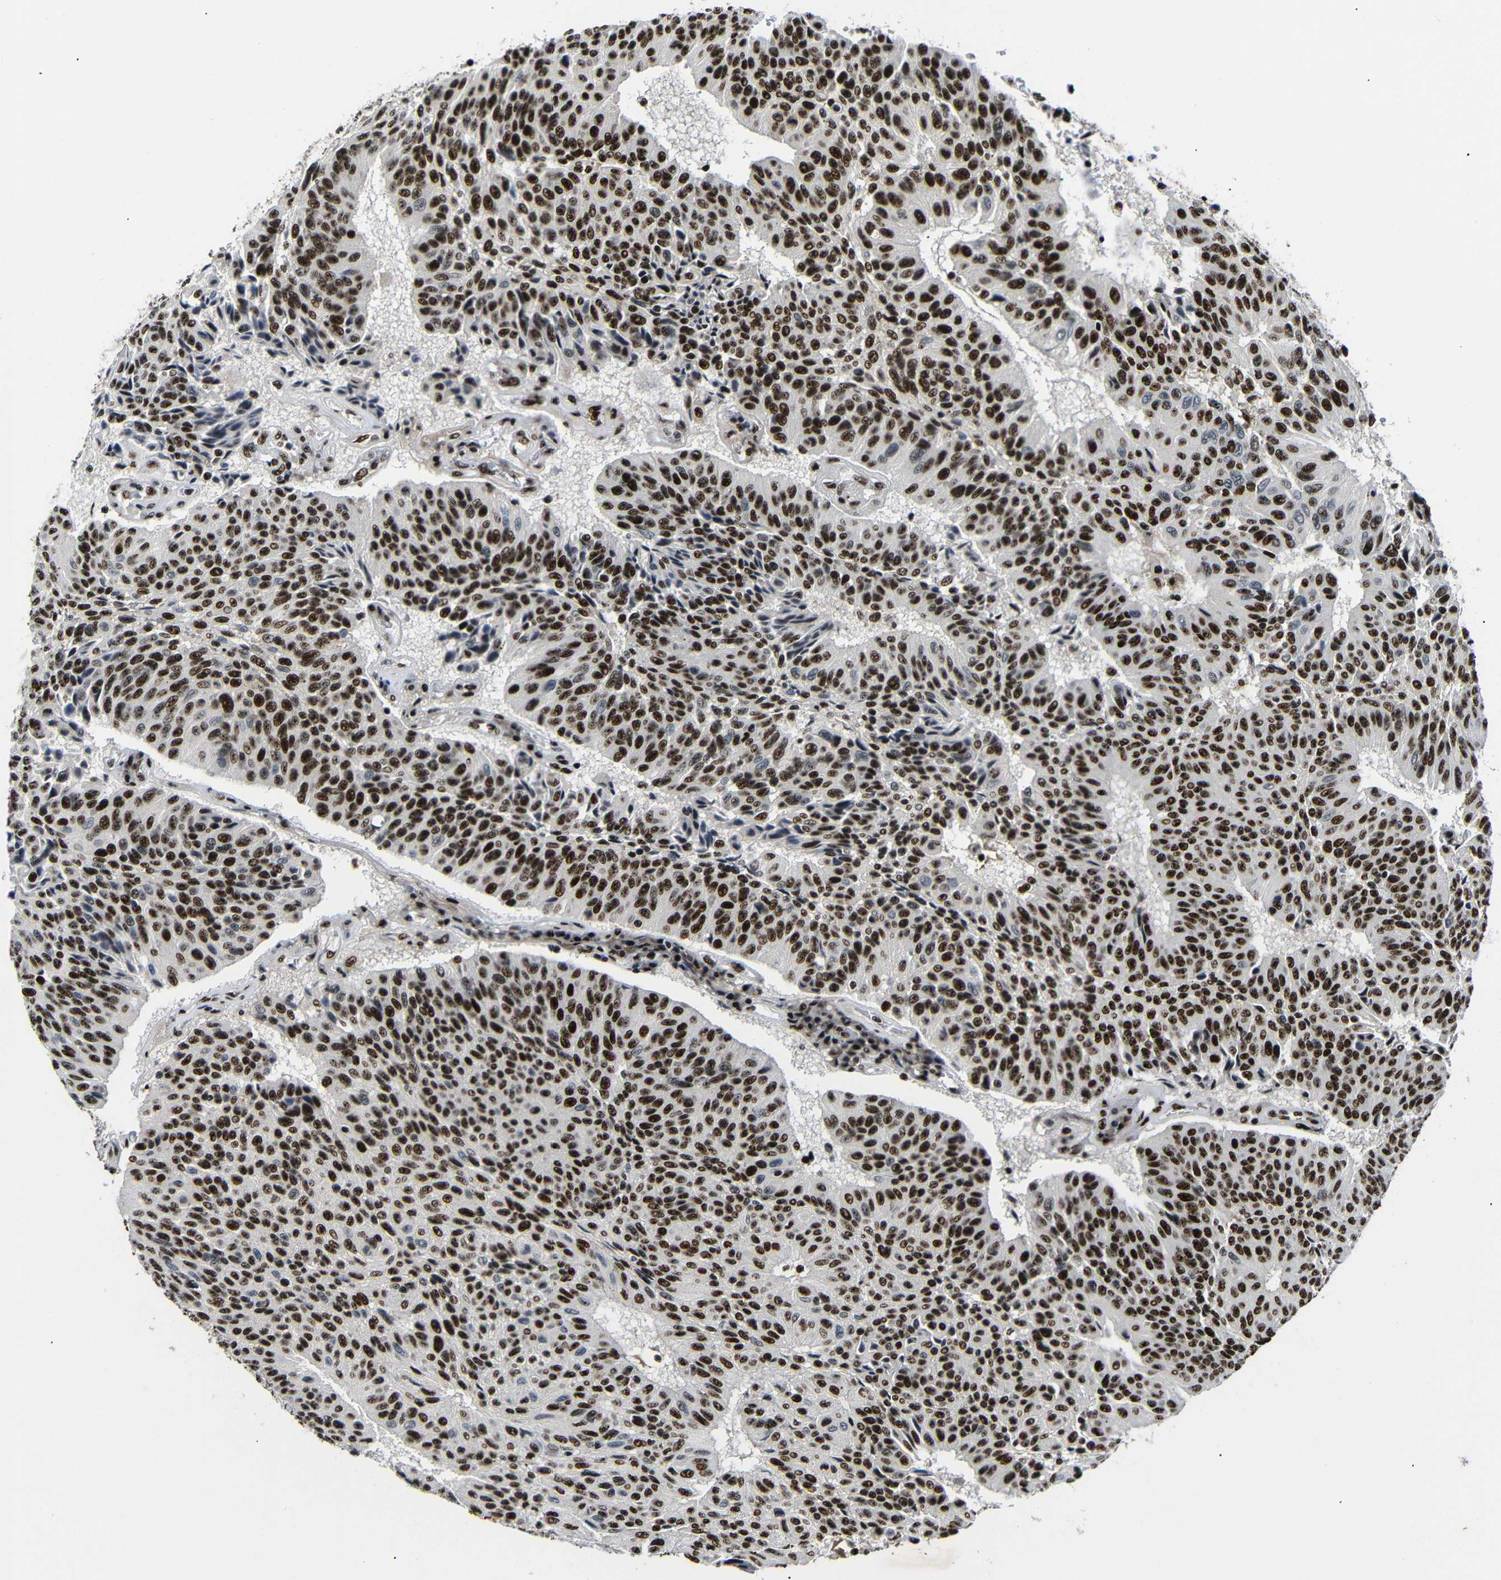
{"staining": {"intensity": "strong", "quantity": ">75%", "location": "nuclear"}, "tissue": "urothelial cancer", "cell_type": "Tumor cells", "image_type": "cancer", "snomed": [{"axis": "morphology", "description": "Urothelial carcinoma, High grade"}, {"axis": "topography", "description": "Urinary bladder"}], "caption": "Urothelial cancer stained with a protein marker displays strong staining in tumor cells.", "gene": "SETDB2", "patient": {"sex": "male", "age": 66}}